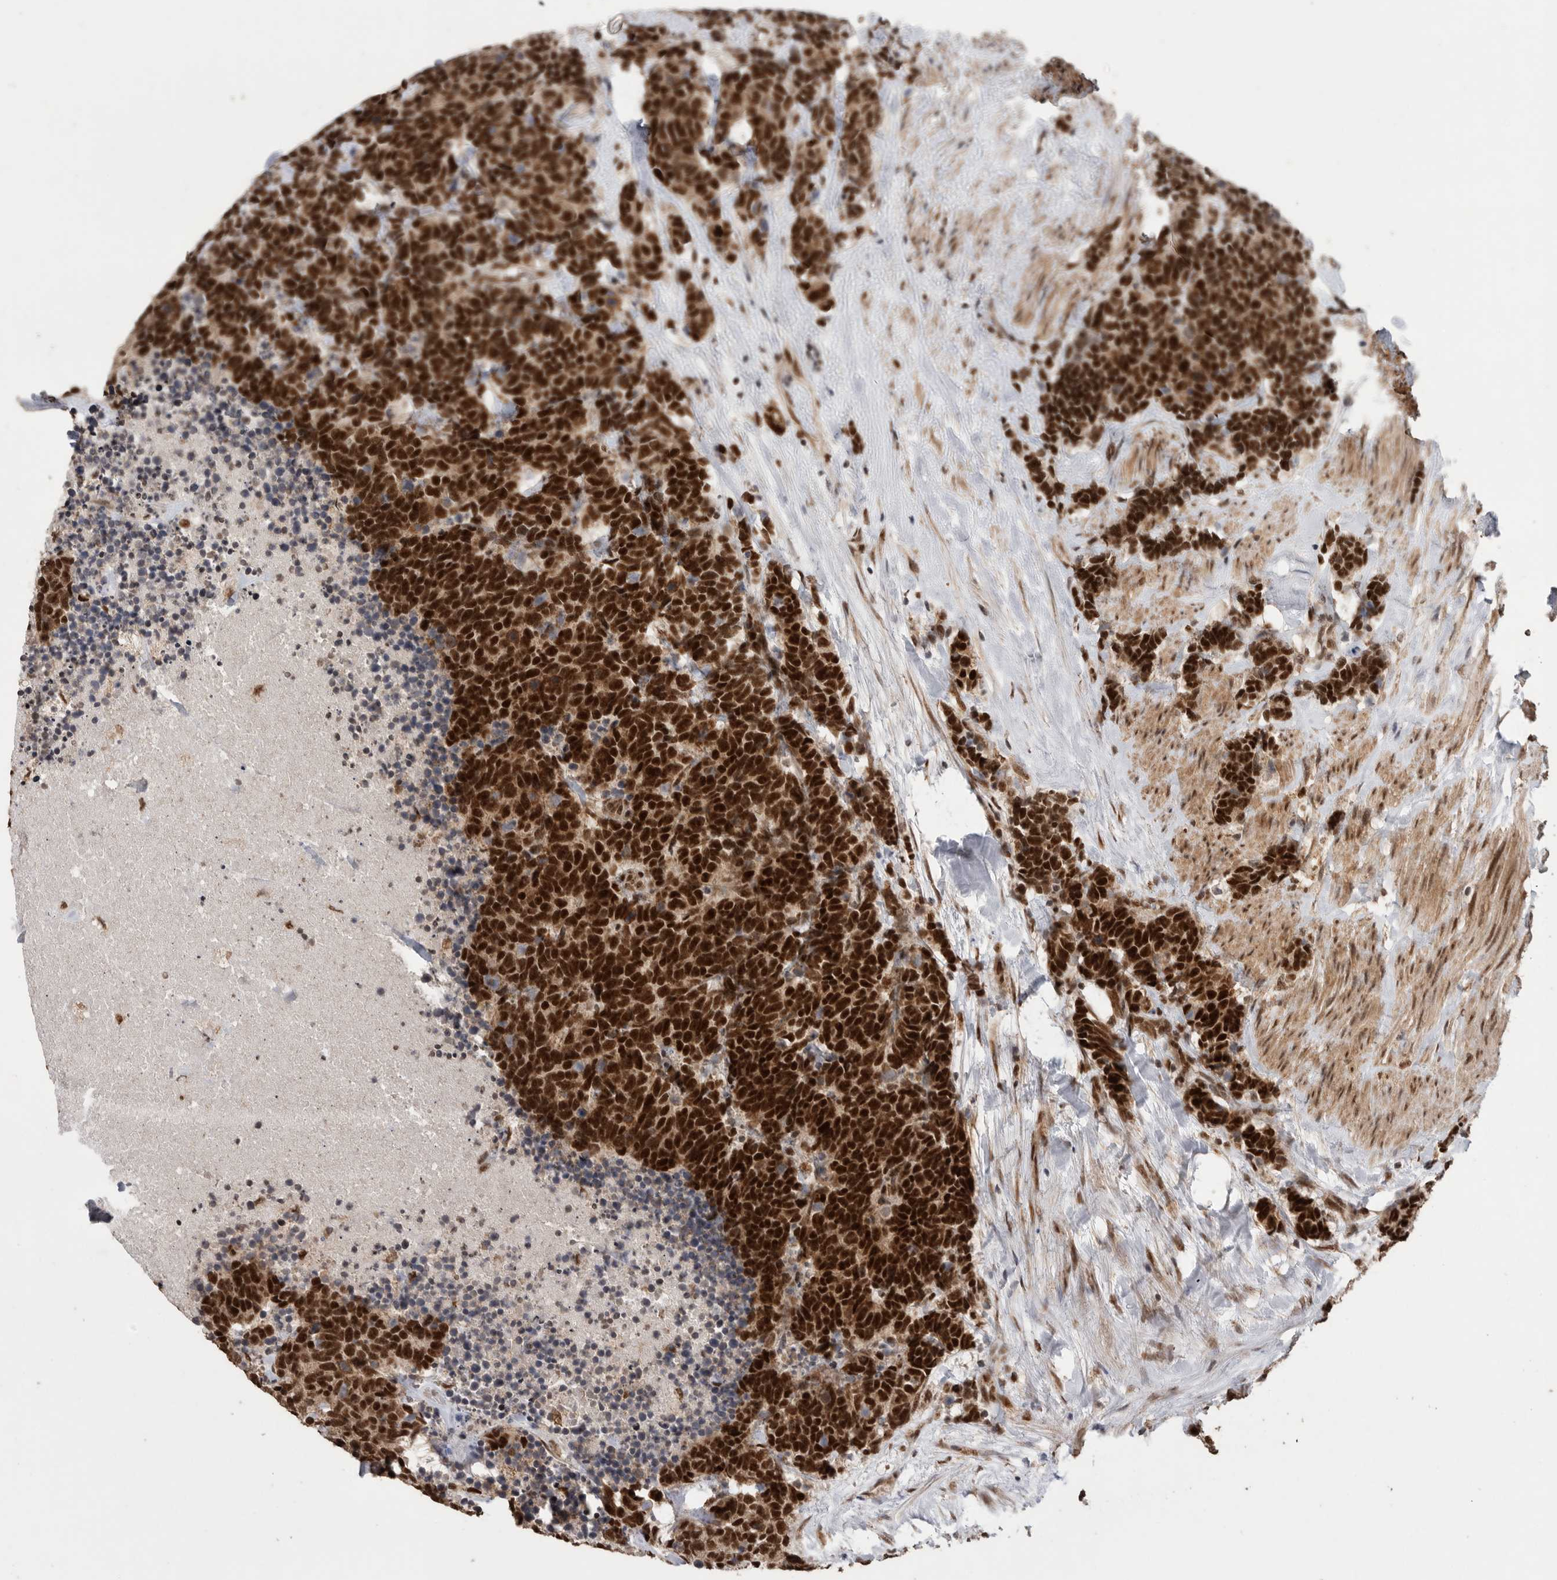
{"staining": {"intensity": "strong", "quantity": ">75%", "location": "nuclear"}, "tissue": "carcinoid", "cell_type": "Tumor cells", "image_type": "cancer", "snomed": [{"axis": "morphology", "description": "Carcinoma, NOS"}, {"axis": "morphology", "description": "Carcinoid, malignant, NOS"}, {"axis": "topography", "description": "Urinary bladder"}], "caption": "Tumor cells exhibit strong nuclear positivity in approximately >75% of cells in carcinoid.", "gene": "PPP1R10", "patient": {"sex": "male", "age": 57}}